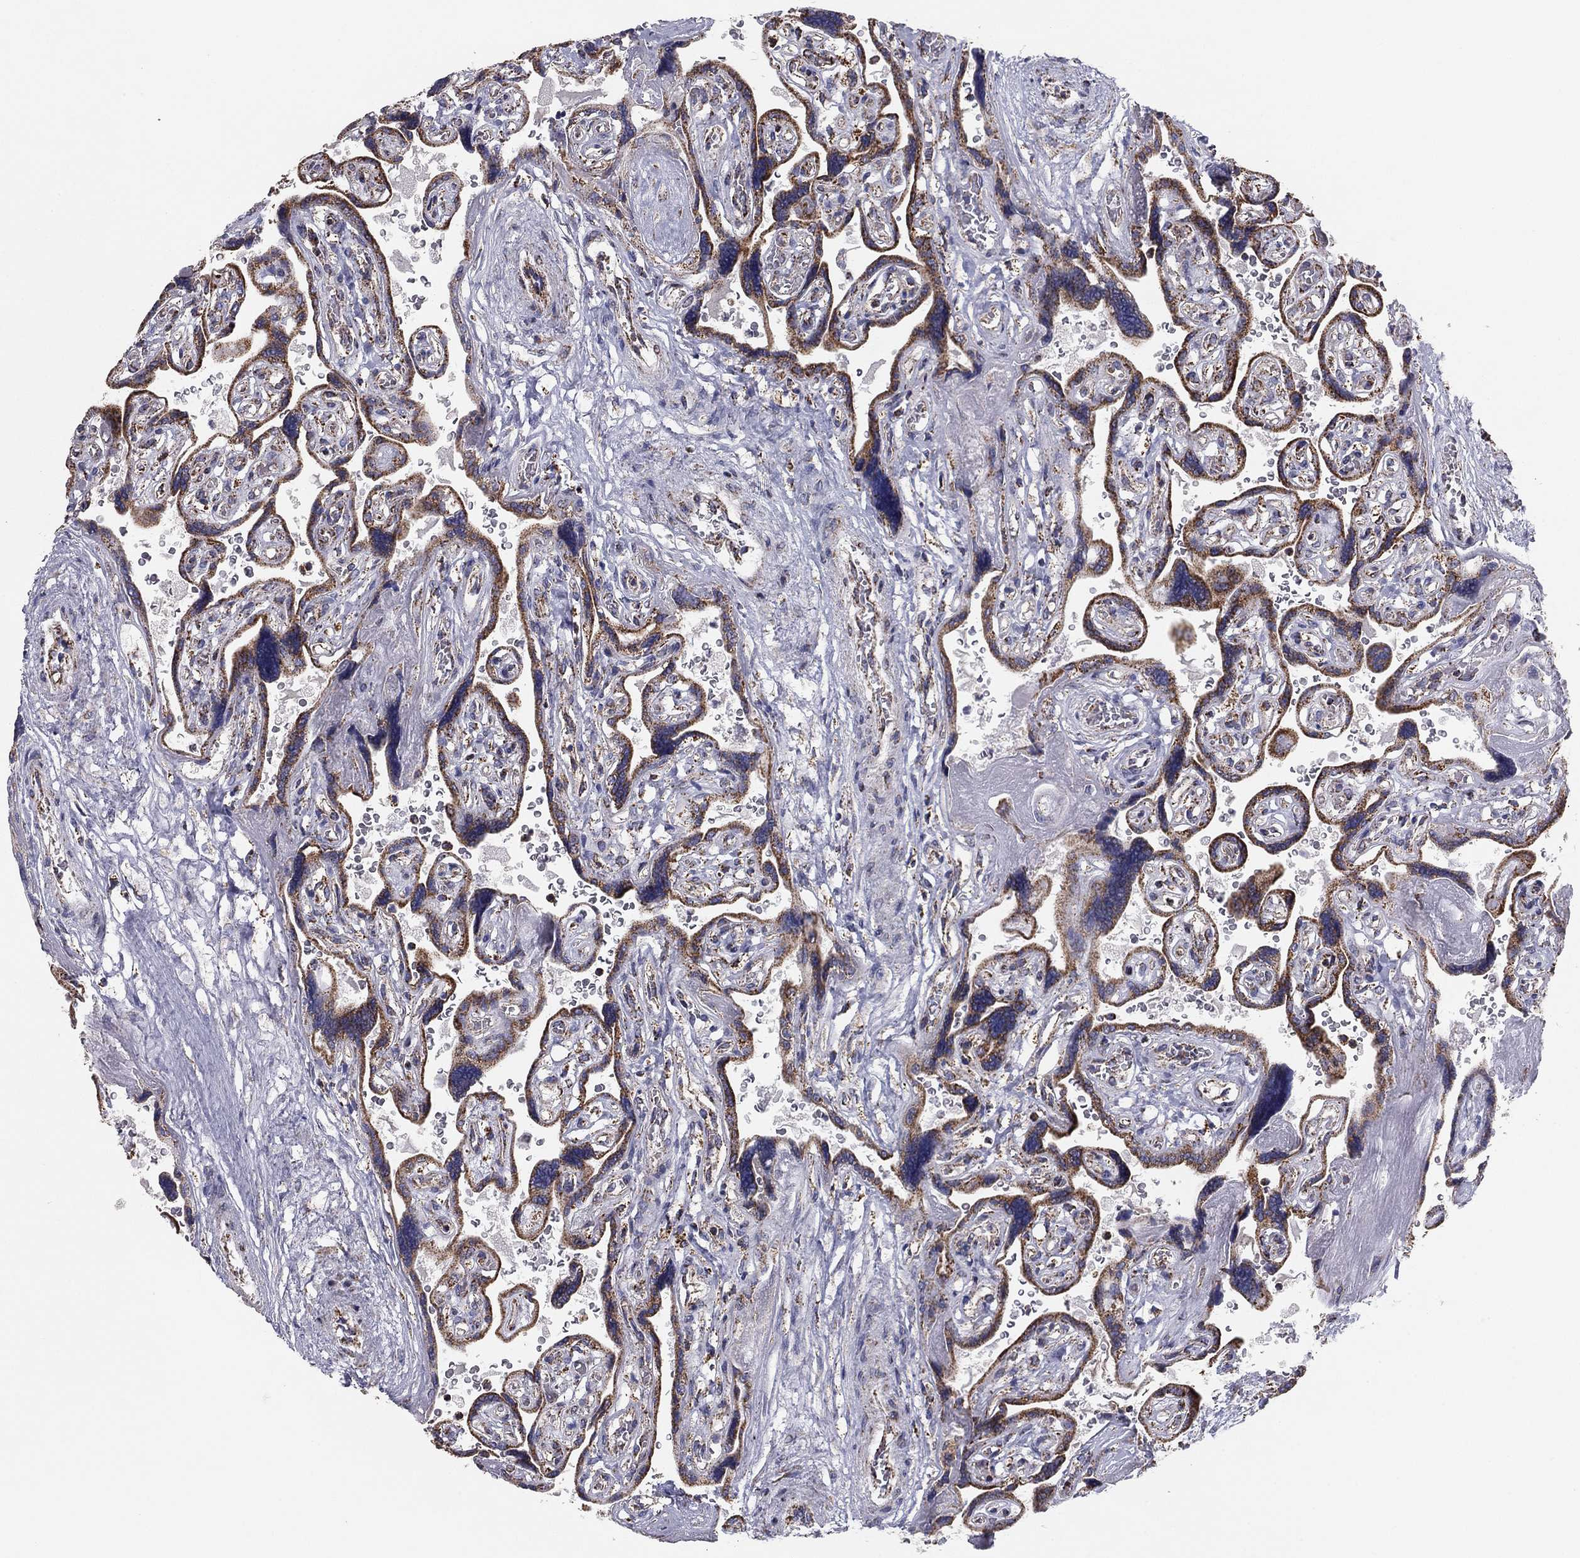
{"staining": {"intensity": "moderate", "quantity": "25%-75%", "location": "cytoplasmic/membranous"}, "tissue": "placenta", "cell_type": "Decidual cells", "image_type": "normal", "snomed": [{"axis": "morphology", "description": "Normal tissue, NOS"}, {"axis": "topography", "description": "Placenta"}], "caption": "Protein analysis of normal placenta demonstrates moderate cytoplasmic/membranous positivity in about 25%-75% of decidual cells.", "gene": "NDUFV1", "patient": {"sex": "female", "age": 32}}